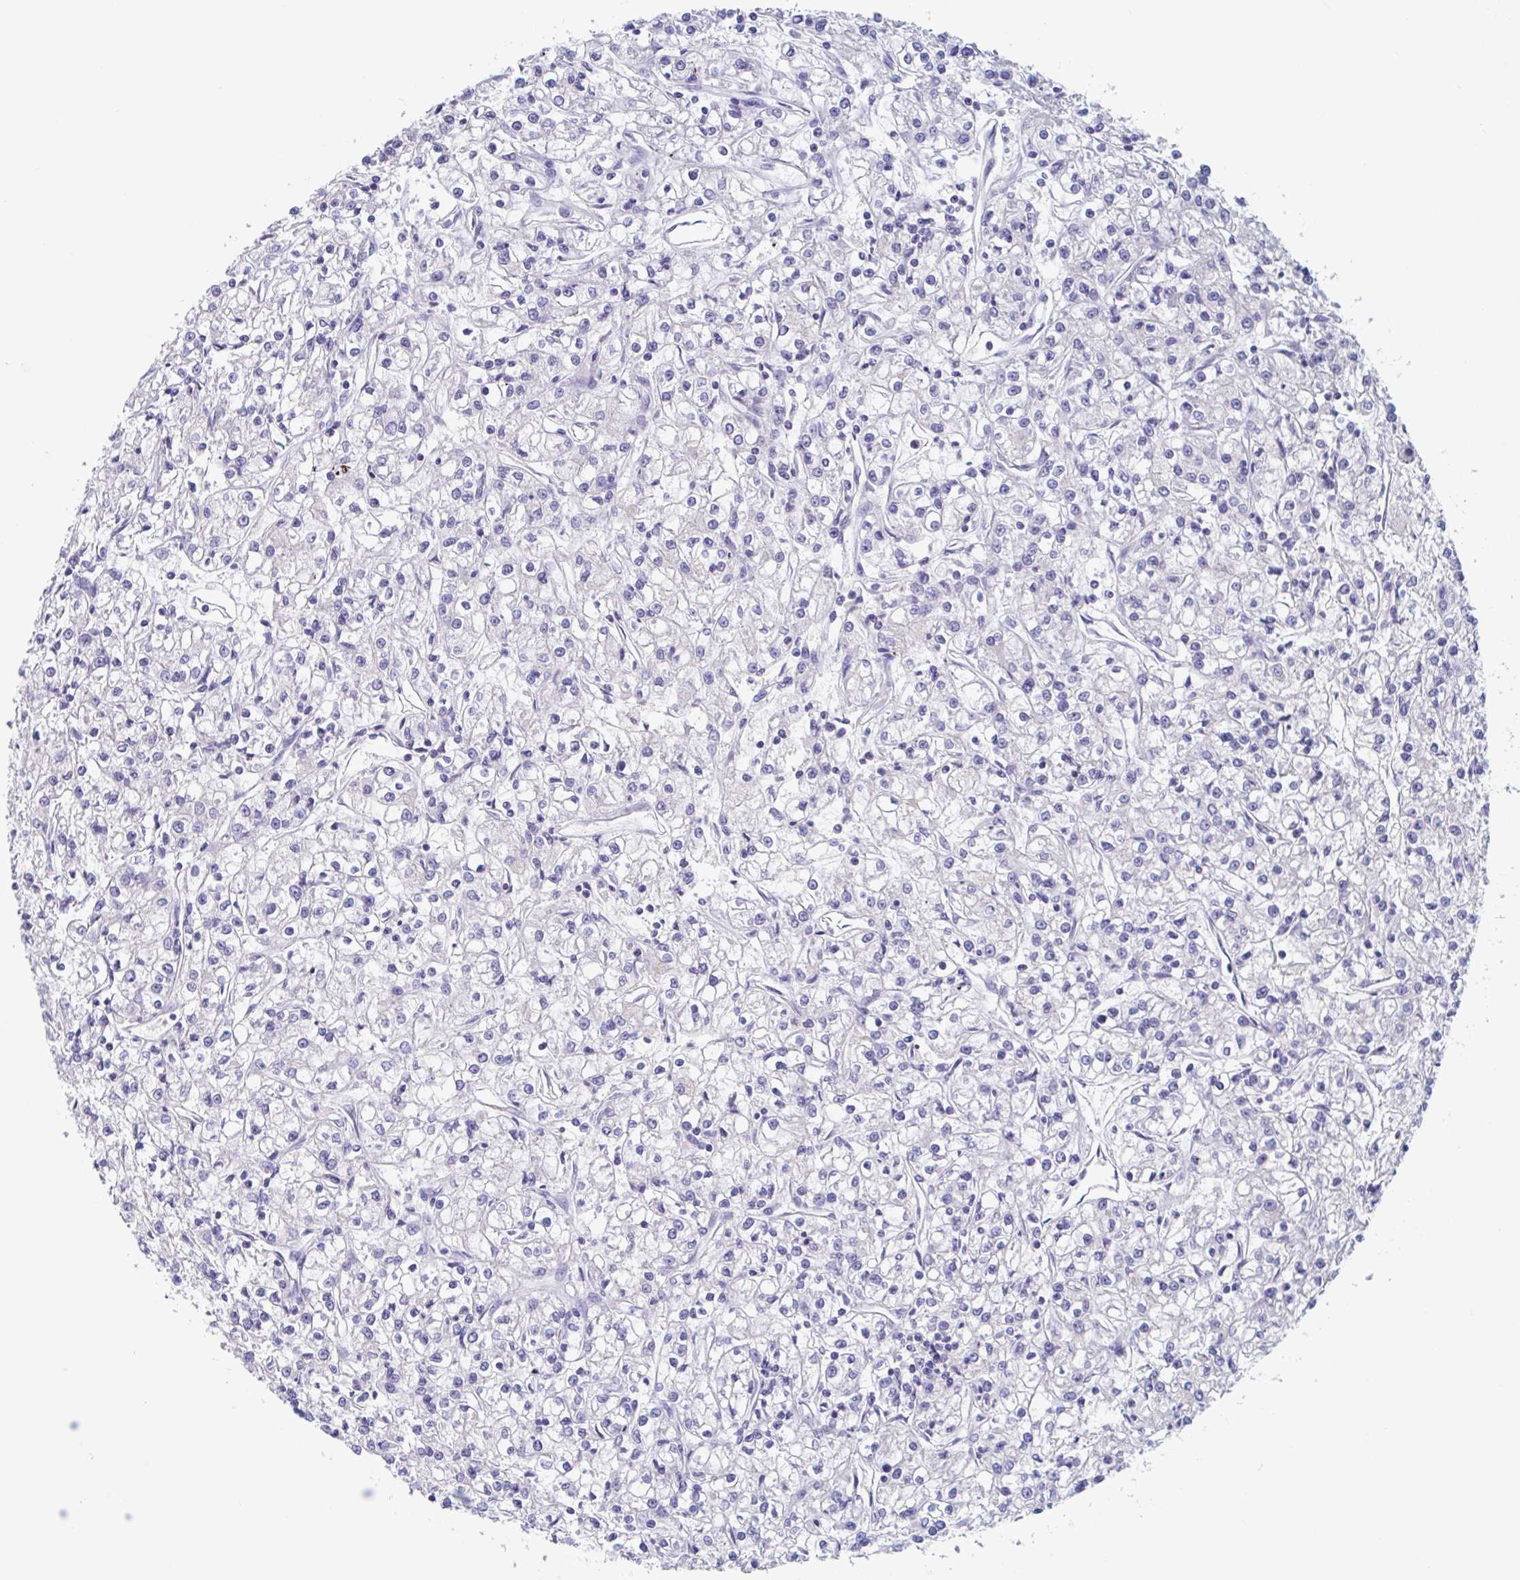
{"staining": {"intensity": "negative", "quantity": "none", "location": "none"}, "tissue": "renal cancer", "cell_type": "Tumor cells", "image_type": "cancer", "snomed": [{"axis": "morphology", "description": "Adenocarcinoma, NOS"}, {"axis": "topography", "description": "Kidney"}], "caption": "Immunohistochemistry image of neoplastic tissue: adenocarcinoma (renal) stained with DAB demonstrates no significant protein expression in tumor cells.", "gene": "ZNHIT2", "patient": {"sex": "female", "age": 59}}